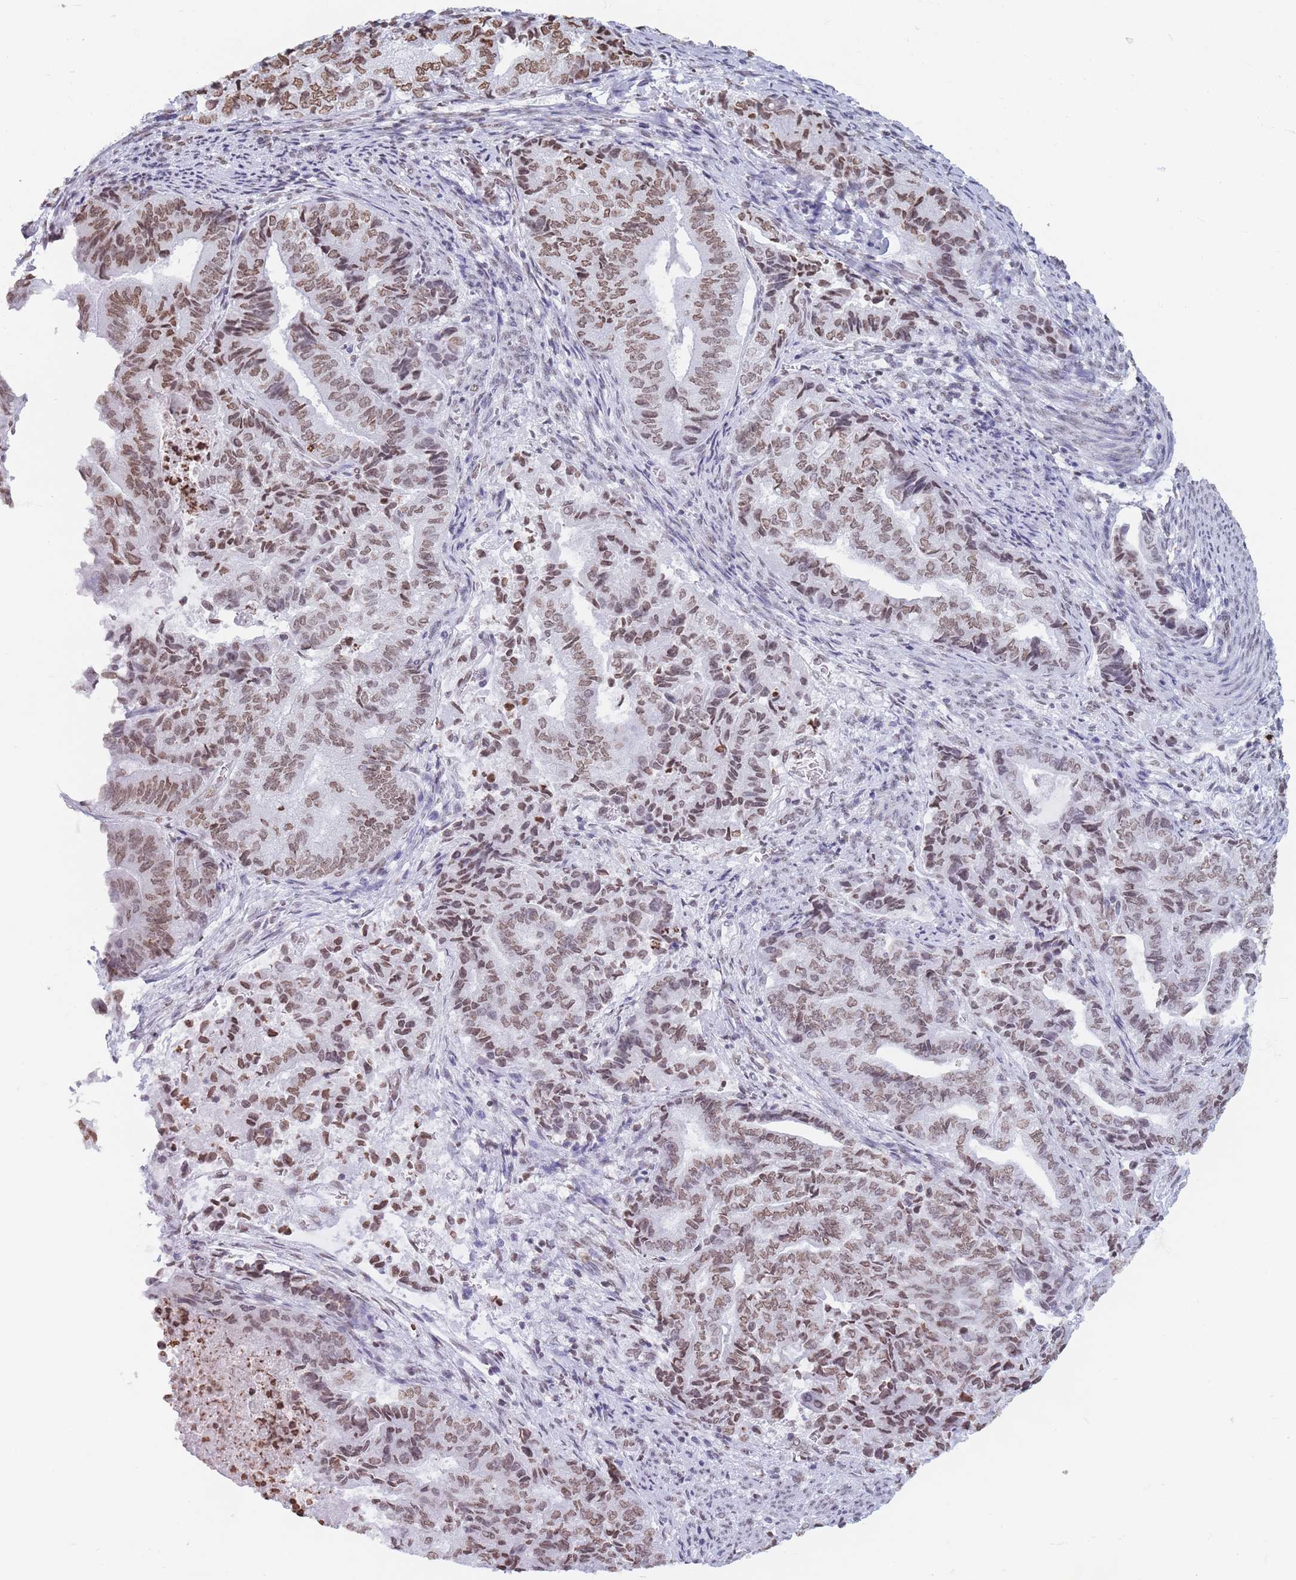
{"staining": {"intensity": "moderate", "quantity": ">75%", "location": "nuclear"}, "tissue": "endometrial cancer", "cell_type": "Tumor cells", "image_type": "cancer", "snomed": [{"axis": "morphology", "description": "Adenocarcinoma, NOS"}, {"axis": "topography", "description": "Endometrium"}], "caption": "Tumor cells display medium levels of moderate nuclear expression in about >75% of cells in human adenocarcinoma (endometrial).", "gene": "RYK", "patient": {"sex": "female", "age": 80}}